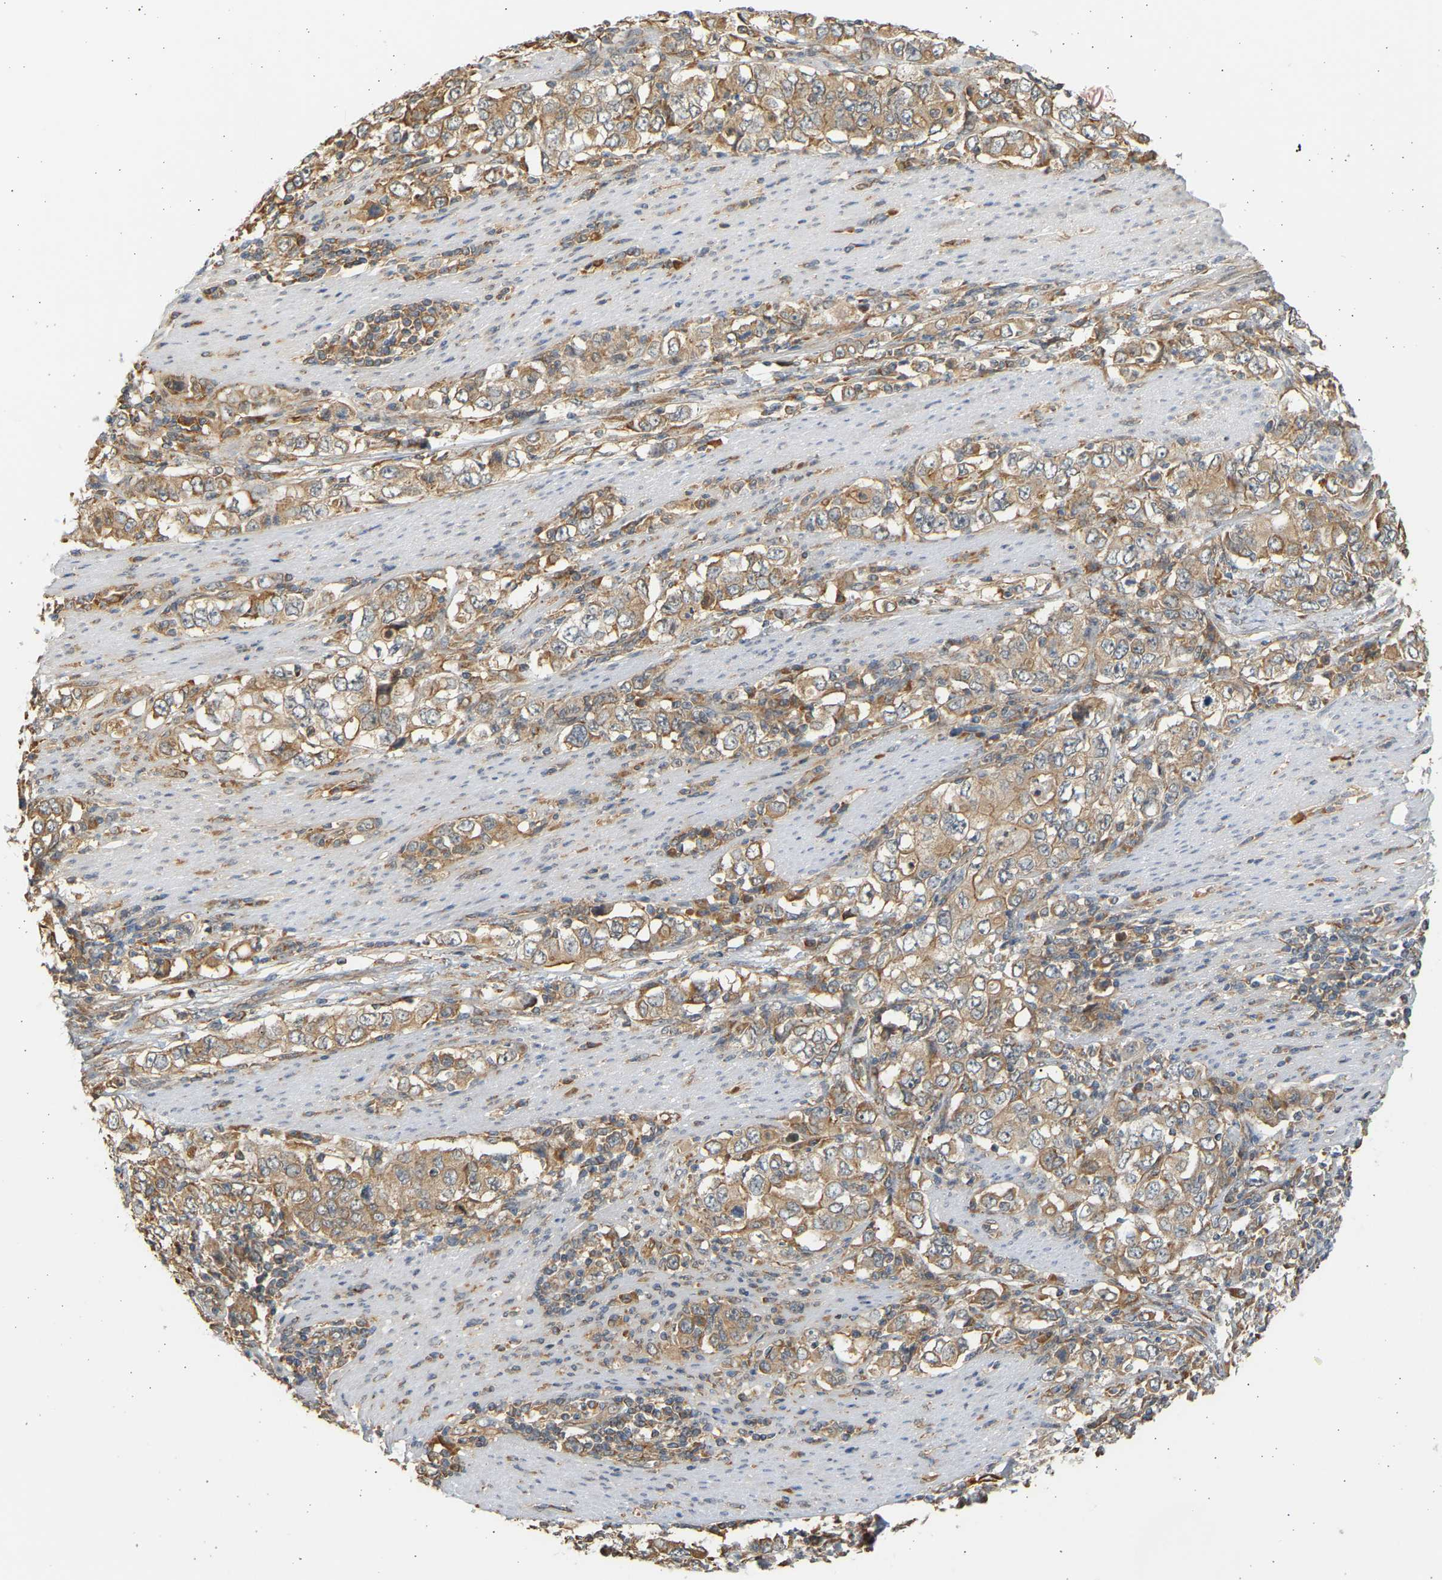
{"staining": {"intensity": "moderate", "quantity": ">75%", "location": "cytoplasmic/membranous"}, "tissue": "stomach cancer", "cell_type": "Tumor cells", "image_type": "cancer", "snomed": [{"axis": "morphology", "description": "Adenocarcinoma, NOS"}, {"axis": "topography", "description": "Stomach, lower"}], "caption": "High-power microscopy captured an immunohistochemistry (IHC) image of adenocarcinoma (stomach), revealing moderate cytoplasmic/membranous staining in about >75% of tumor cells.", "gene": "B4GALT6", "patient": {"sex": "female", "age": 72}}